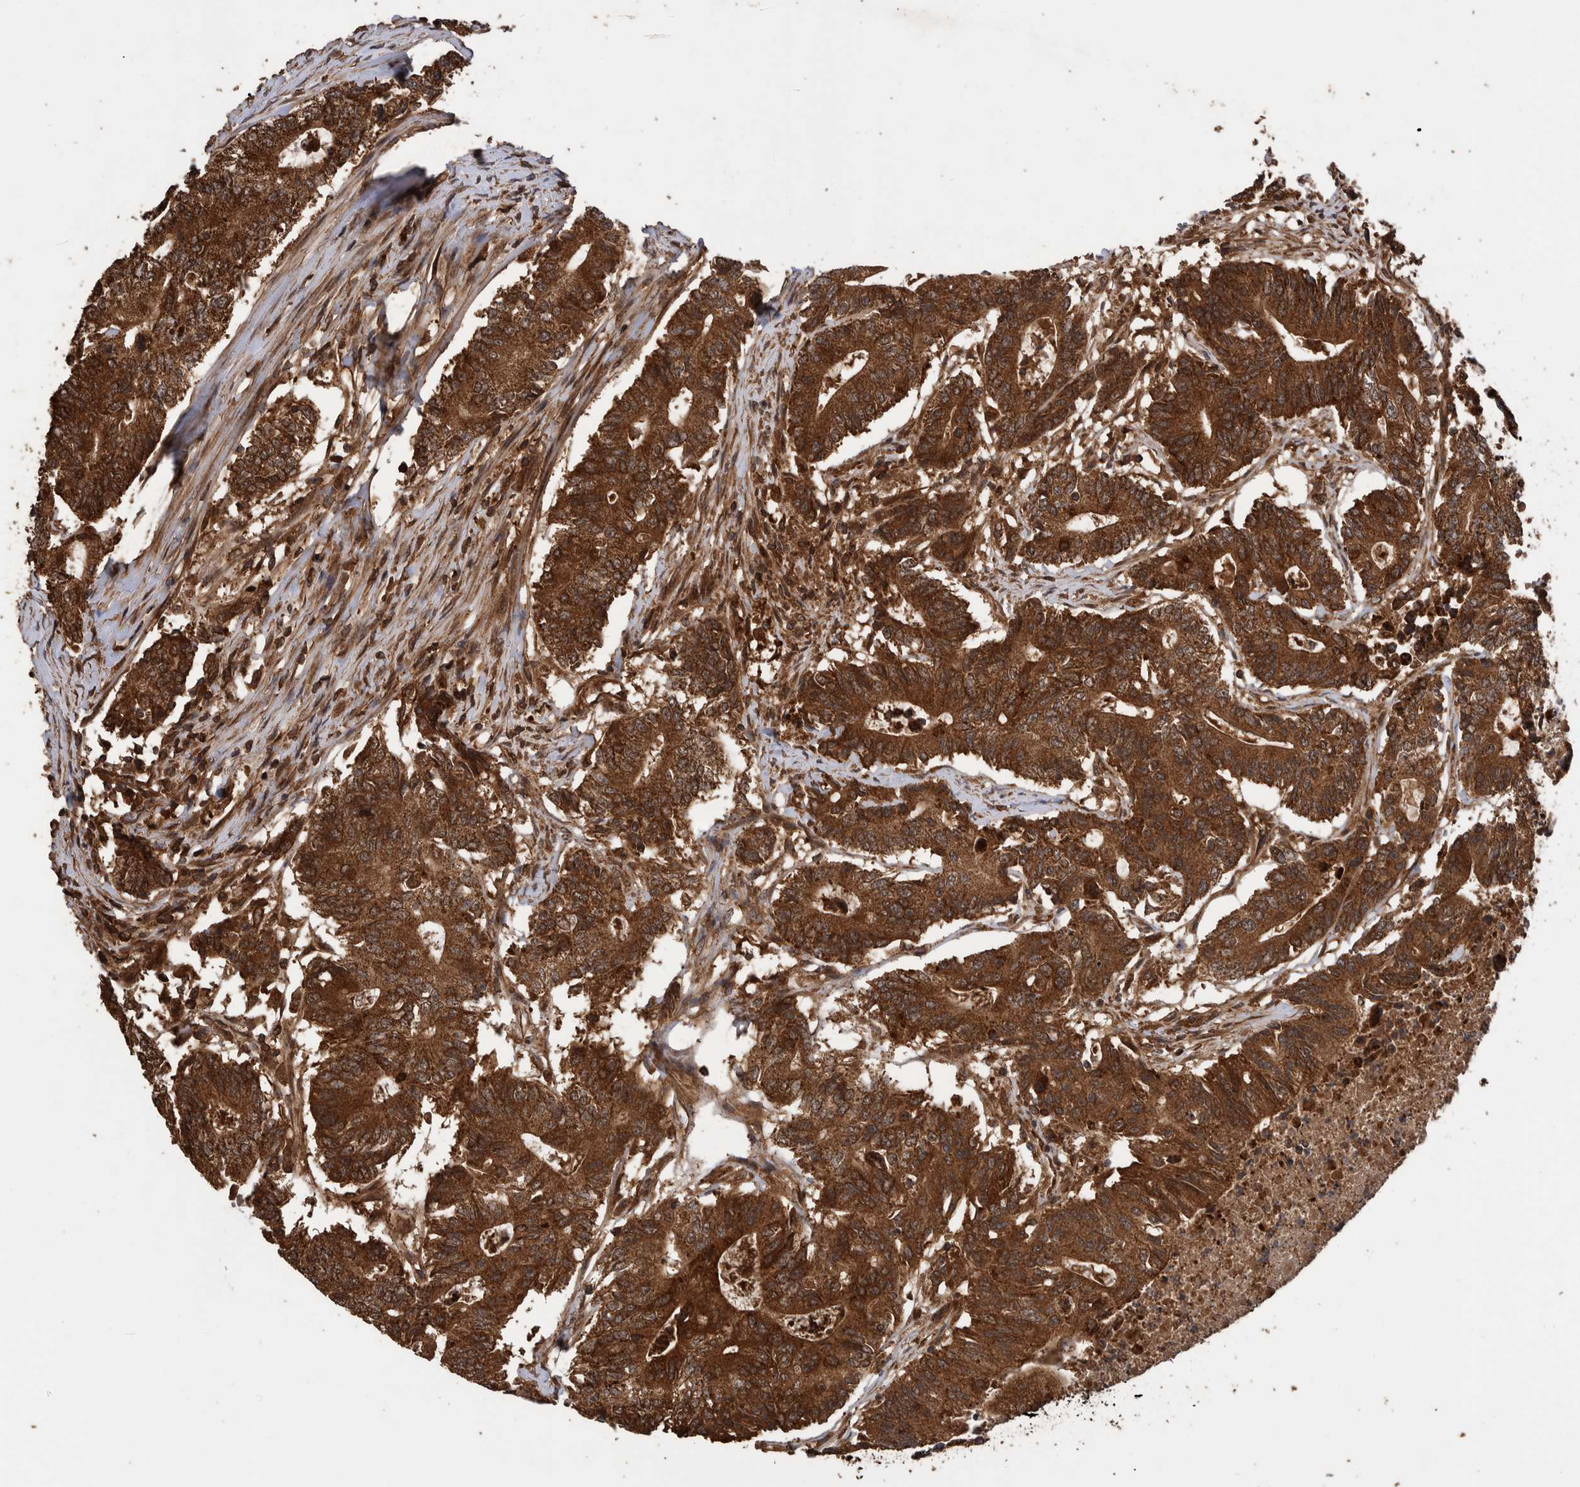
{"staining": {"intensity": "strong", "quantity": ">75%", "location": "cytoplasmic/membranous"}, "tissue": "colorectal cancer", "cell_type": "Tumor cells", "image_type": "cancer", "snomed": [{"axis": "morphology", "description": "Adenocarcinoma, NOS"}, {"axis": "topography", "description": "Colon"}], "caption": "IHC image of neoplastic tissue: adenocarcinoma (colorectal) stained using IHC shows high levels of strong protein expression localized specifically in the cytoplasmic/membranous of tumor cells, appearing as a cytoplasmic/membranous brown color.", "gene": "TRIM16", "patient": {"sex": "female", "age": 77}}